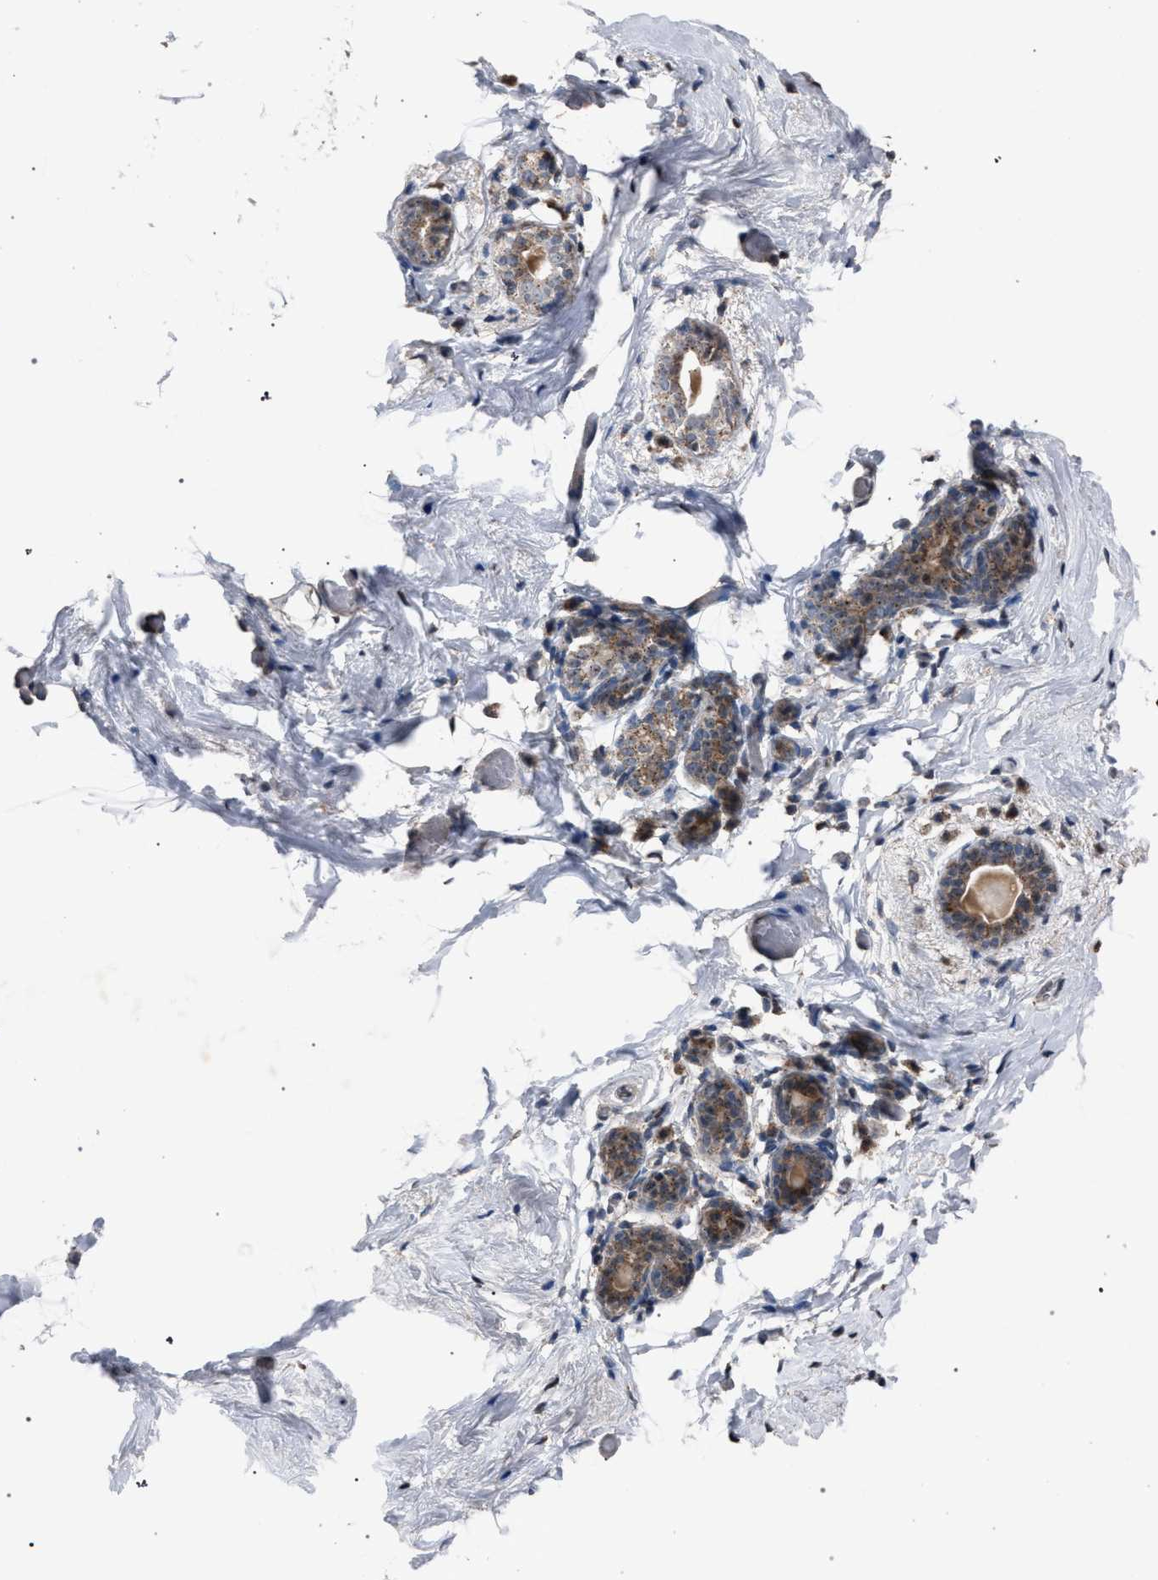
{"staining": {"intensity": "weak", "quantity": ">75%", "location": "cytoplasmic/membranous"}, "tissue": "breast", "cell_type": "Glandular cells", "image_type": "normal", "snomed": [{"axis": "morphology", "description": "Normal tissue, NOS"}, {"axis": "topography", "description": "Breast"}], "caption": "Protein staining of normal breast reveals weak cytoplasmic/membranous expression in approximately >75% of glandular cells.", "gene": "HSD17B4", "patient": {"sex": "female", "age": 62}}